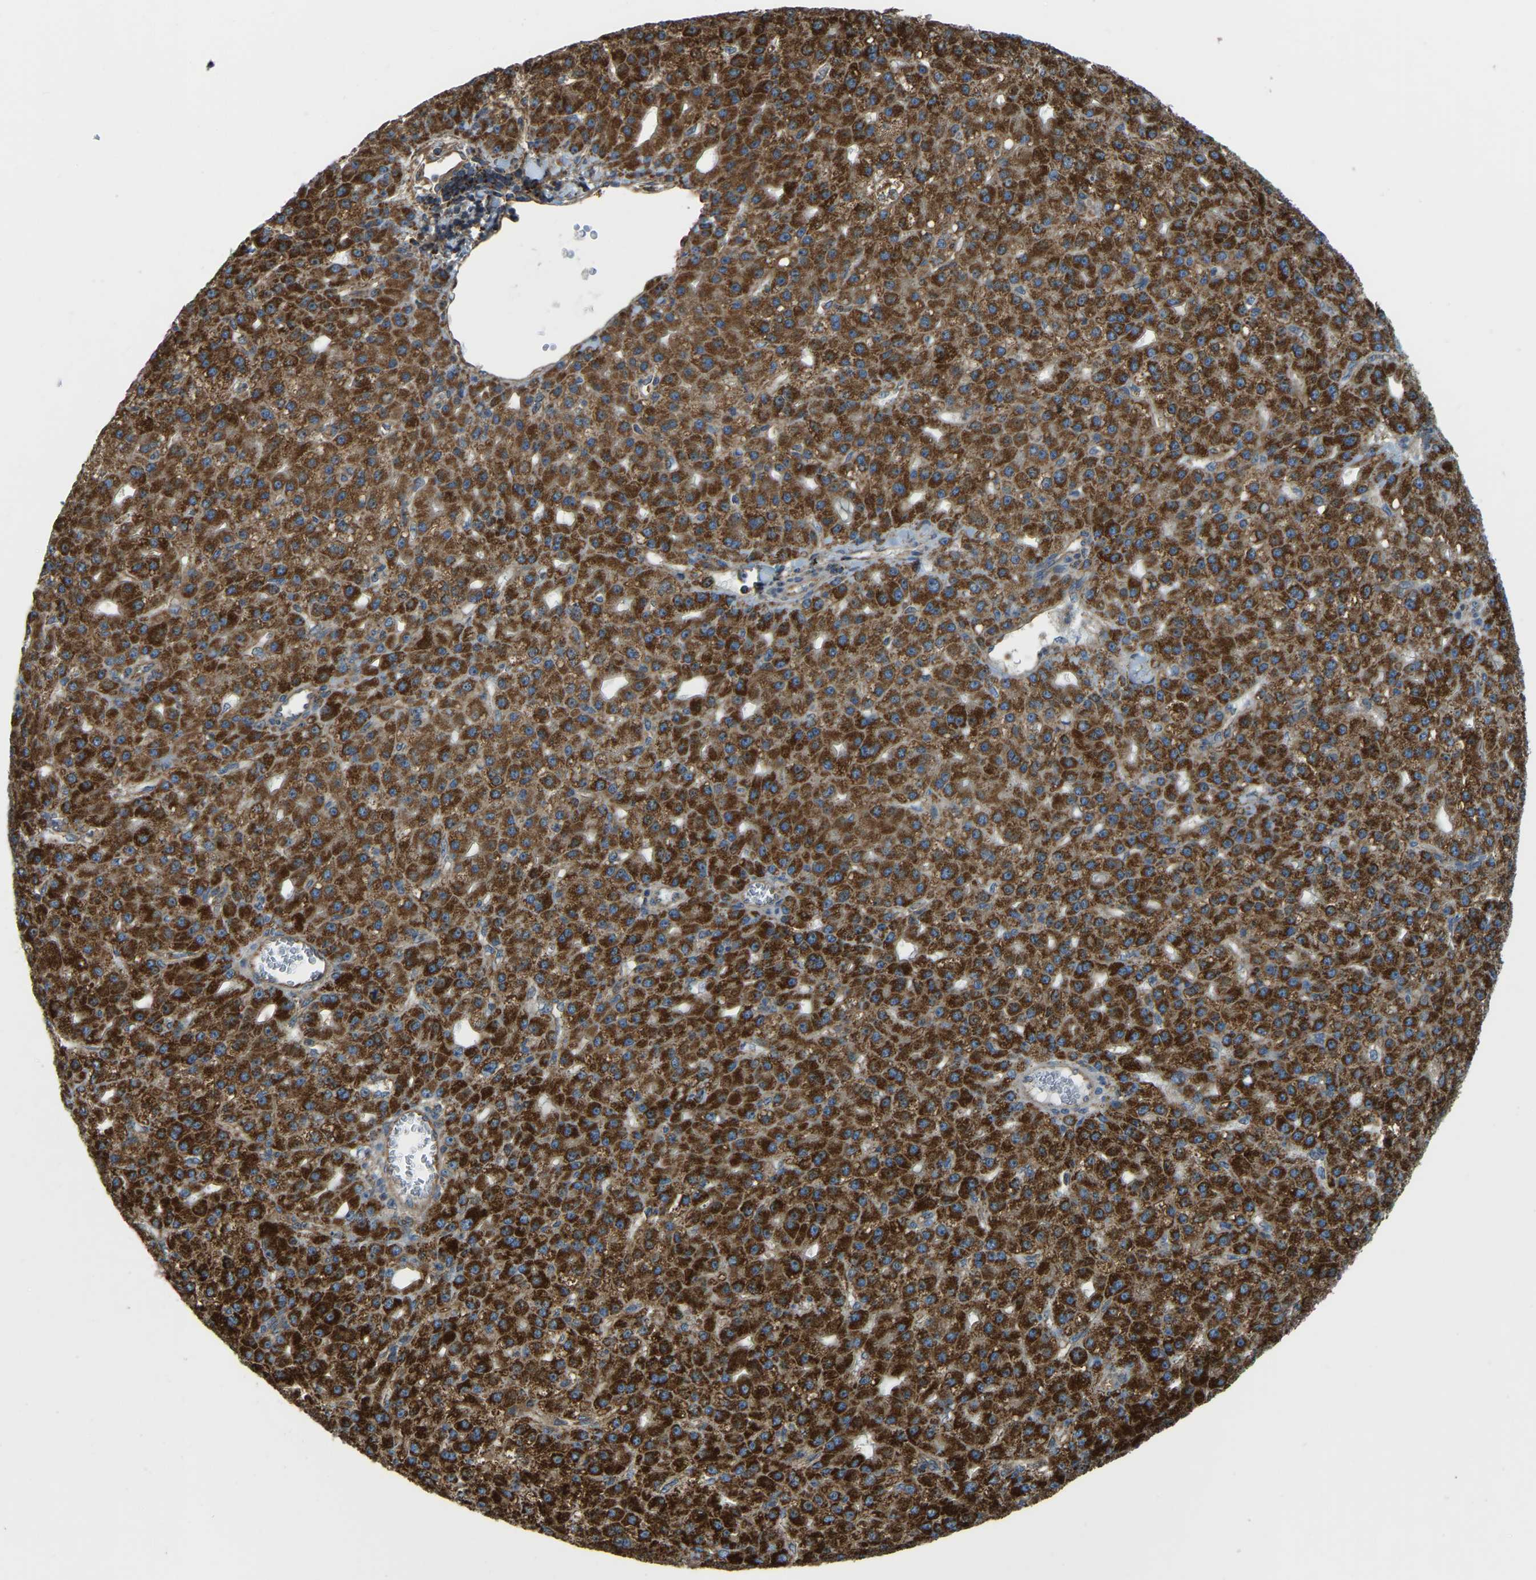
{"staining": {"intensity": "strong", "quantity": ">75%", "location": "cytoplasmic/membranous"}, "tissue": "liver cancer", "cell_type": "Tumor cells", "image_type": "cancer", "snomed": [{"axis": "morphology", "description": "Carcinoma, Hepatocellular, NOS"}, {"axis": "topography", "description": "Liver"}], "caption": "This is a photomicrograph of IHC staining of liver cancer, which shows strong expression in the cytoplasmic/membranous of tumor cells.", "gene": "PSMD7", "patient": {"sex": "male", "age": 67}}